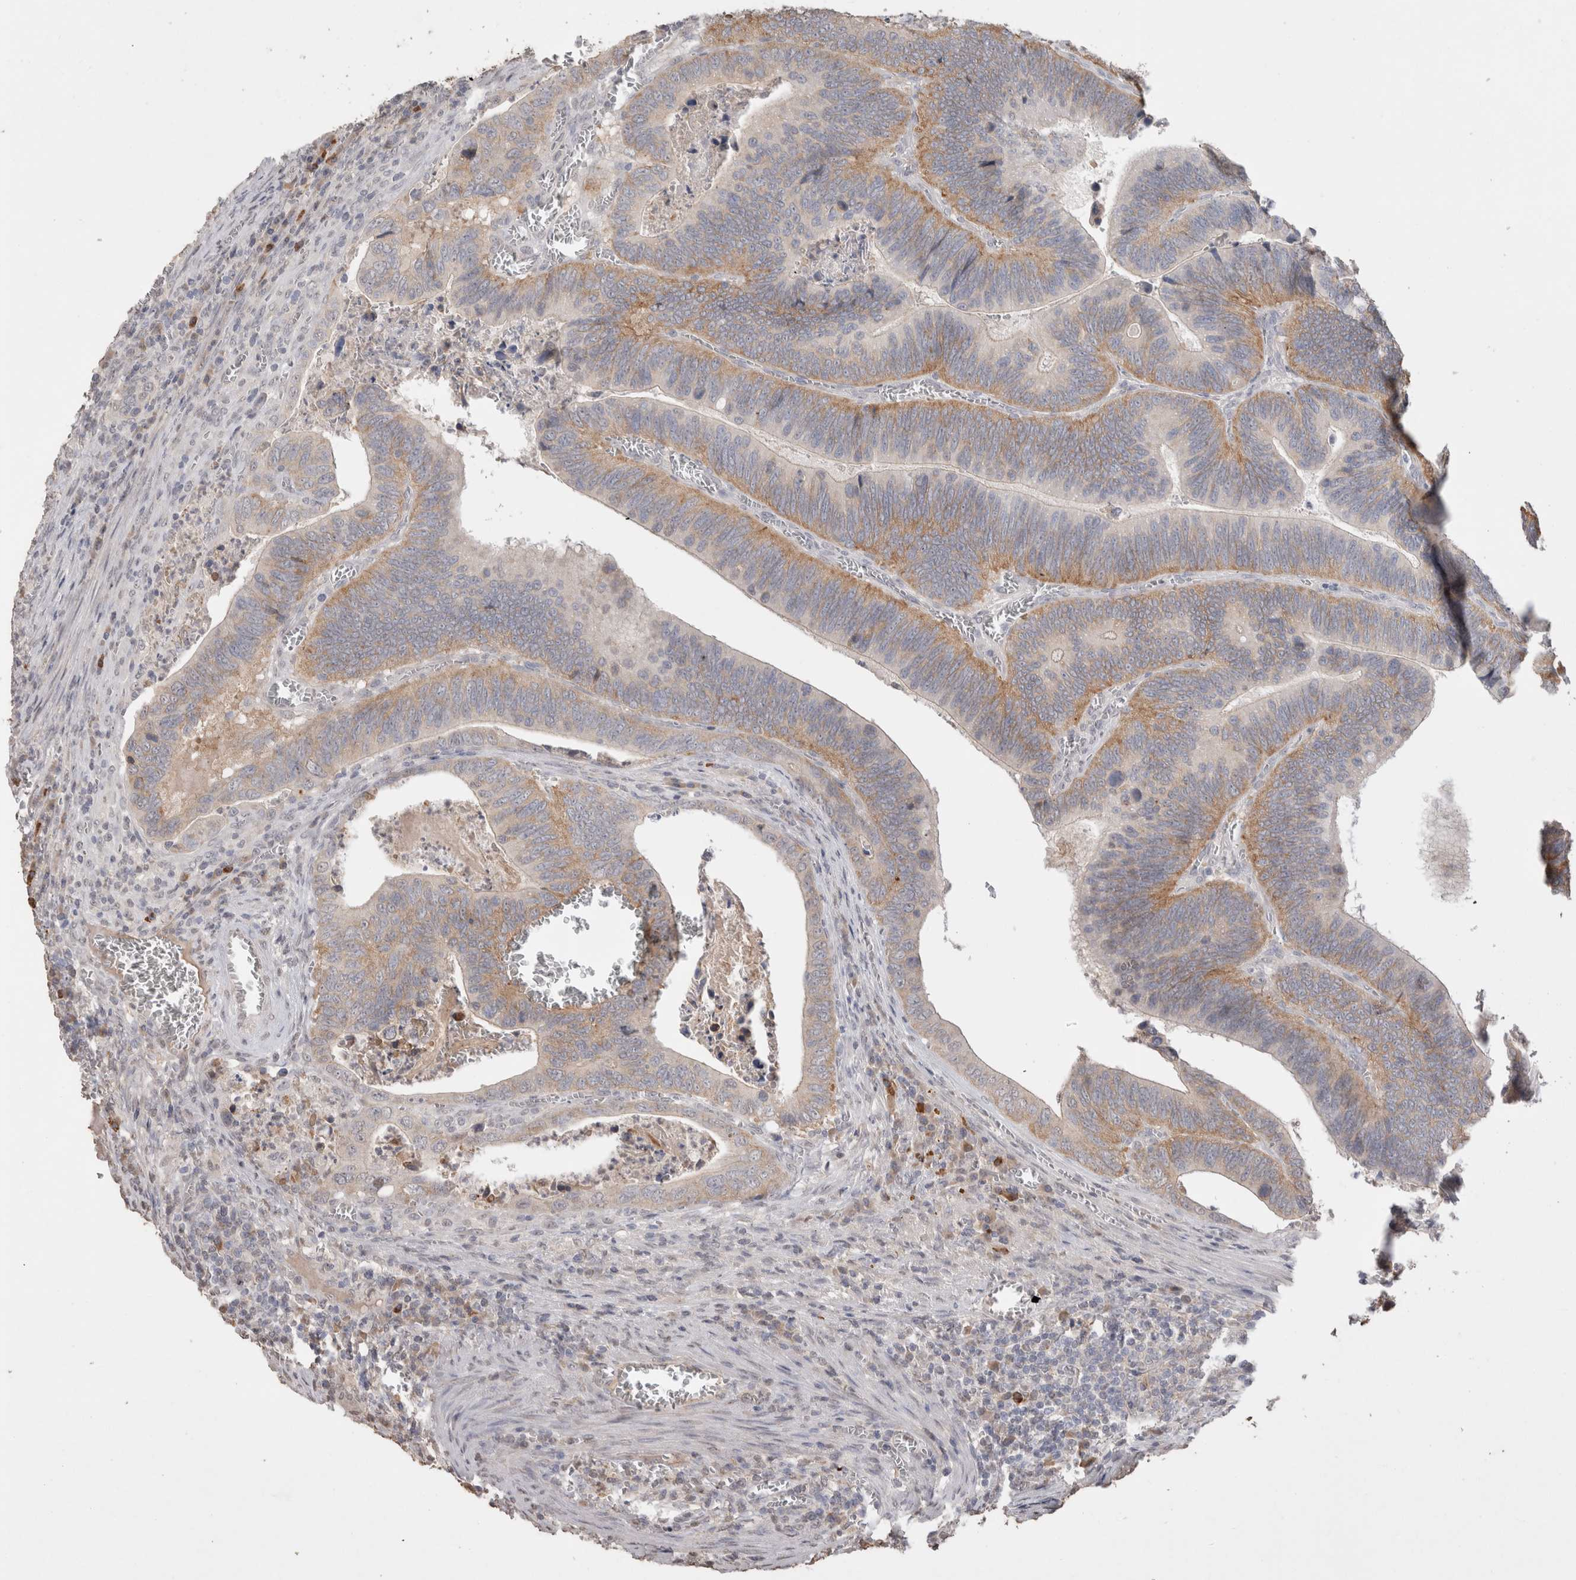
{"staining": {"intensity": "moderate", "quantity": "25%-75%", "location": "cytoplasmic/membranous"}, "tissue": "colorectal cancer", "cell_type": "Tumor cells", "image_type": "cancer", "snomed": [{"axis": "morphology", "description": "Inflammation, NOS"}, {"axis": "morphology", "description": "Adenocarcinoma, NOS"}, {"axis": "topography", "description": "Colon"}], "caption": "Brown immunohistochemical staining in human colorectal cancer (adenocarcinoma) shows moderate cytoplasmic/membranous positivity in about 25%-75% of tumor cells.", "gene": "NAALADL2", "patient": {"sex": "male", "age": 72}}